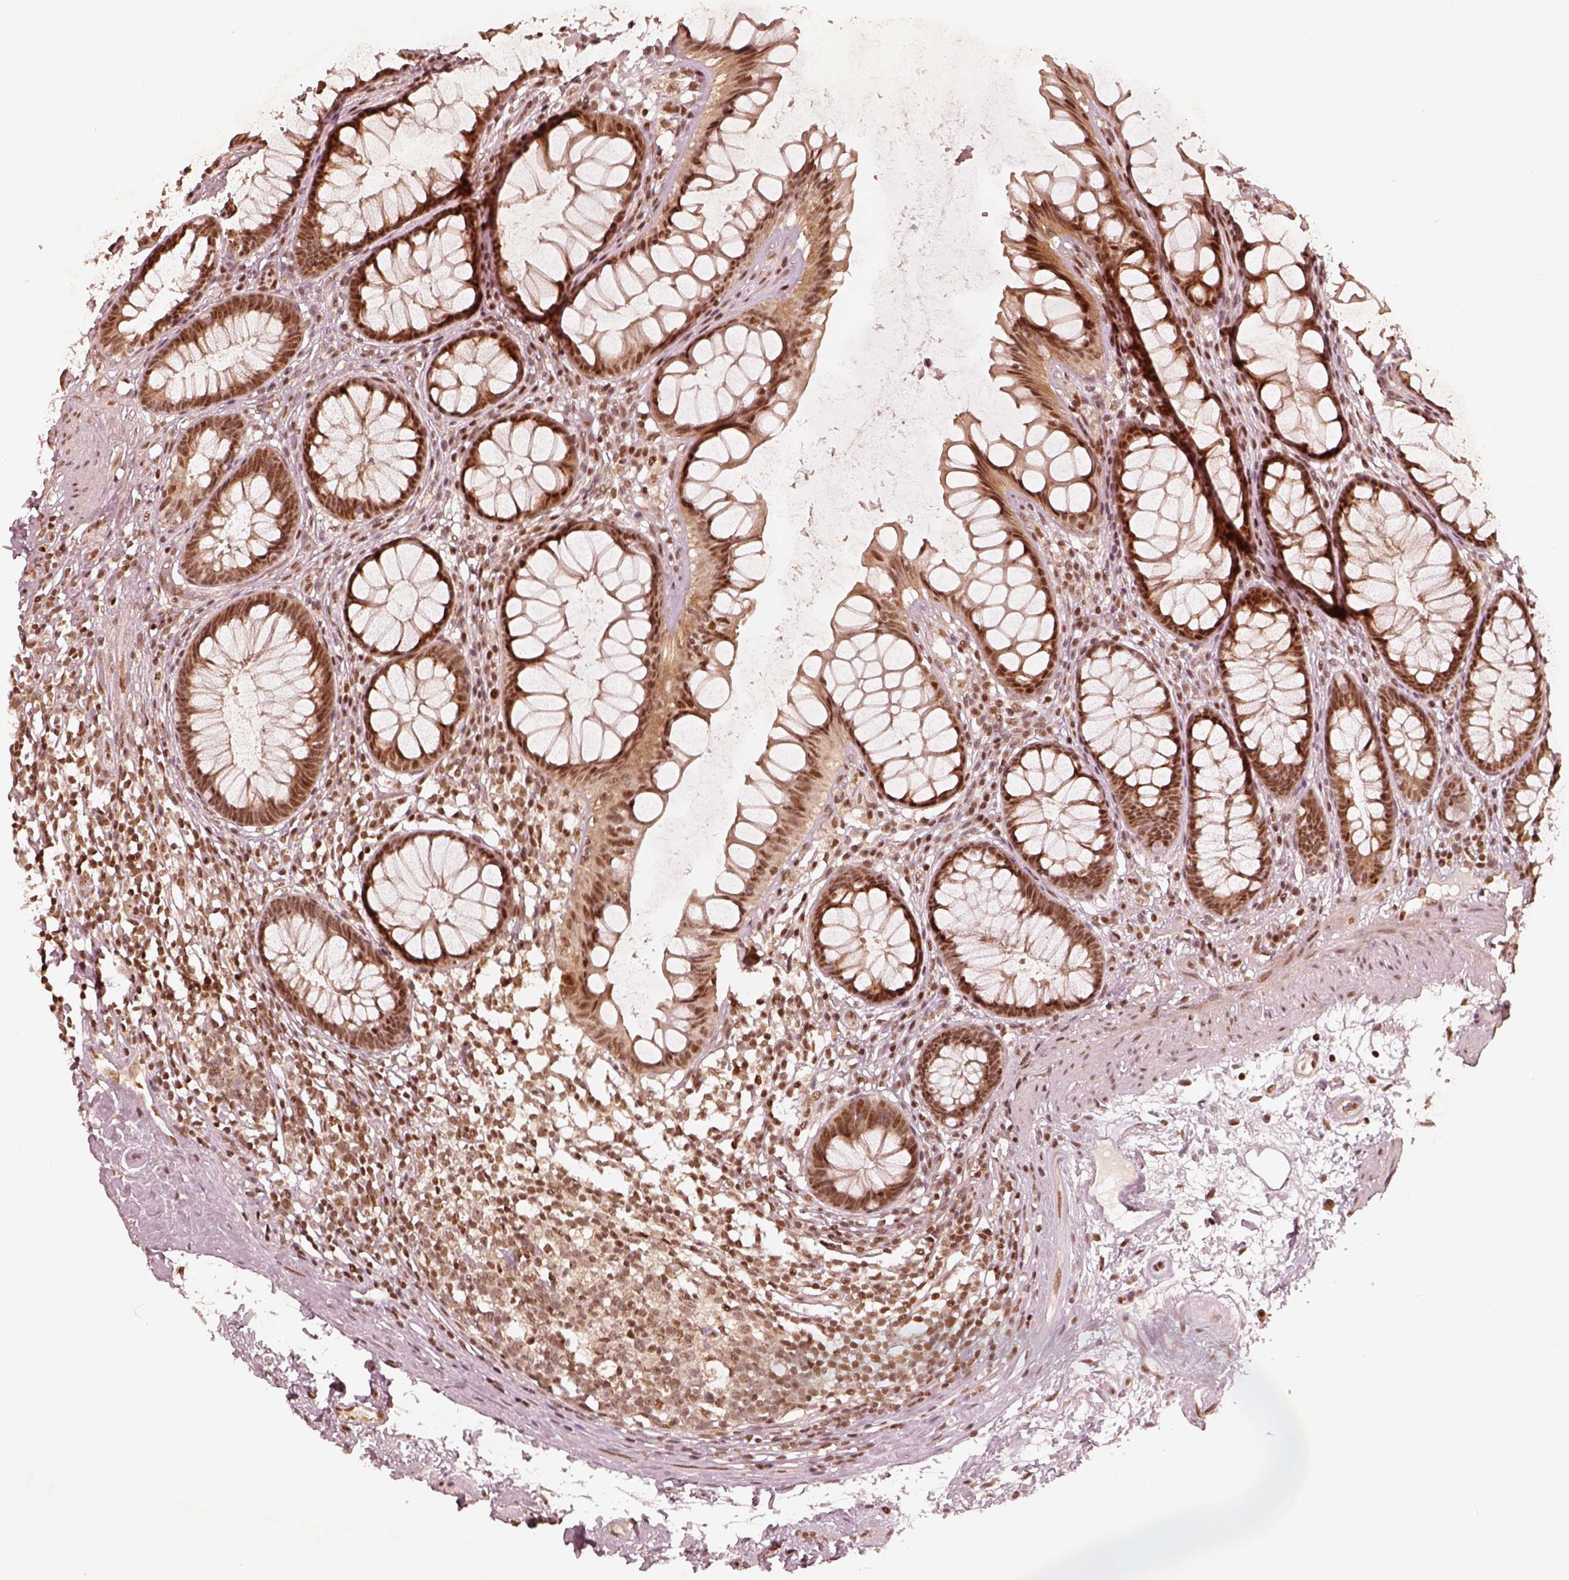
{"staining": {"intensity": "strong", "quantity": ">75%", "location": "nuclear"}, "tissue": "rectum", "cell_type": "Glandular cells", "image_type": "normal", "snomed": [{"axis": "morphology", "description": "Normal tissue, NOS"}, {"axis": "topography", "description": "Rectum"}], "caption": "This is a micrograph of immunohistochemistry (IHC) staining of normal rectum, which shows strong positivity in the nuclear of glandular cells.", "gene": "GMEB2", "patient": {"sex": "male", "age": 72}}